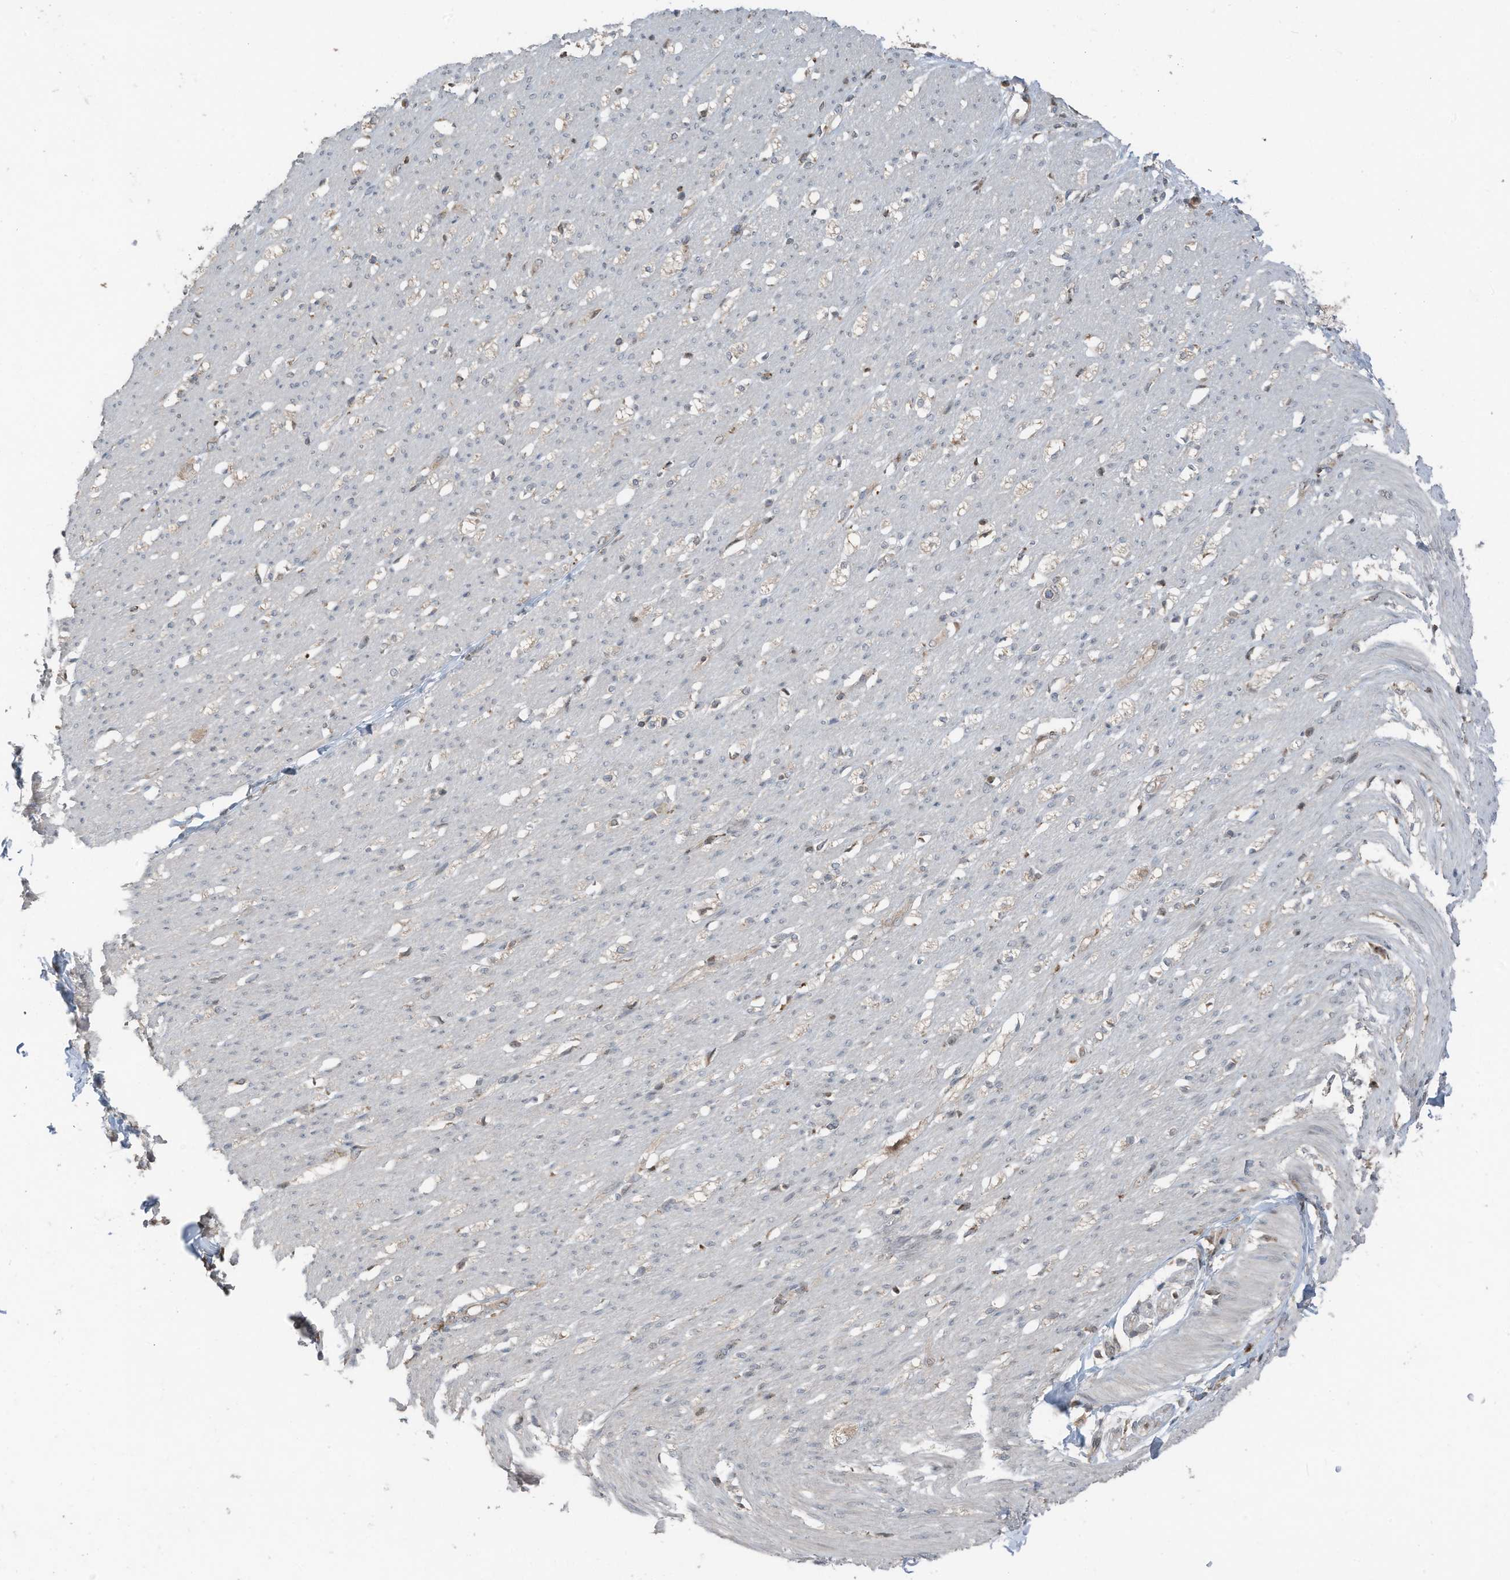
{"staining": {"intensity": "weak", "quantity": "25%-75%", "location": "cytoplasmic/membranous,nuclear"}, "tissue": "smooth muscle", "cell_type": "Smooth muscle cells", "image_type": "normal", "snomed": [{"axis": "morphology", "description": "Normal tissue, NOS"}, {"axis": "morphology", "description": "Adenocarcinoma, NOS"}, {"axis": "topography", "description": "Colon"}, {"axis": "topography", "description": "Peripheral nerve tissue"}], "caption": "Smooth muscle stained for a protein (brown) displays weak cytoplasmic/membranous,nuclear positive positivity in approximately 25%-75% of smooth muscle cells.", "gene": "TXNDC9", "patient": {"sex": "male", "age": 14}}